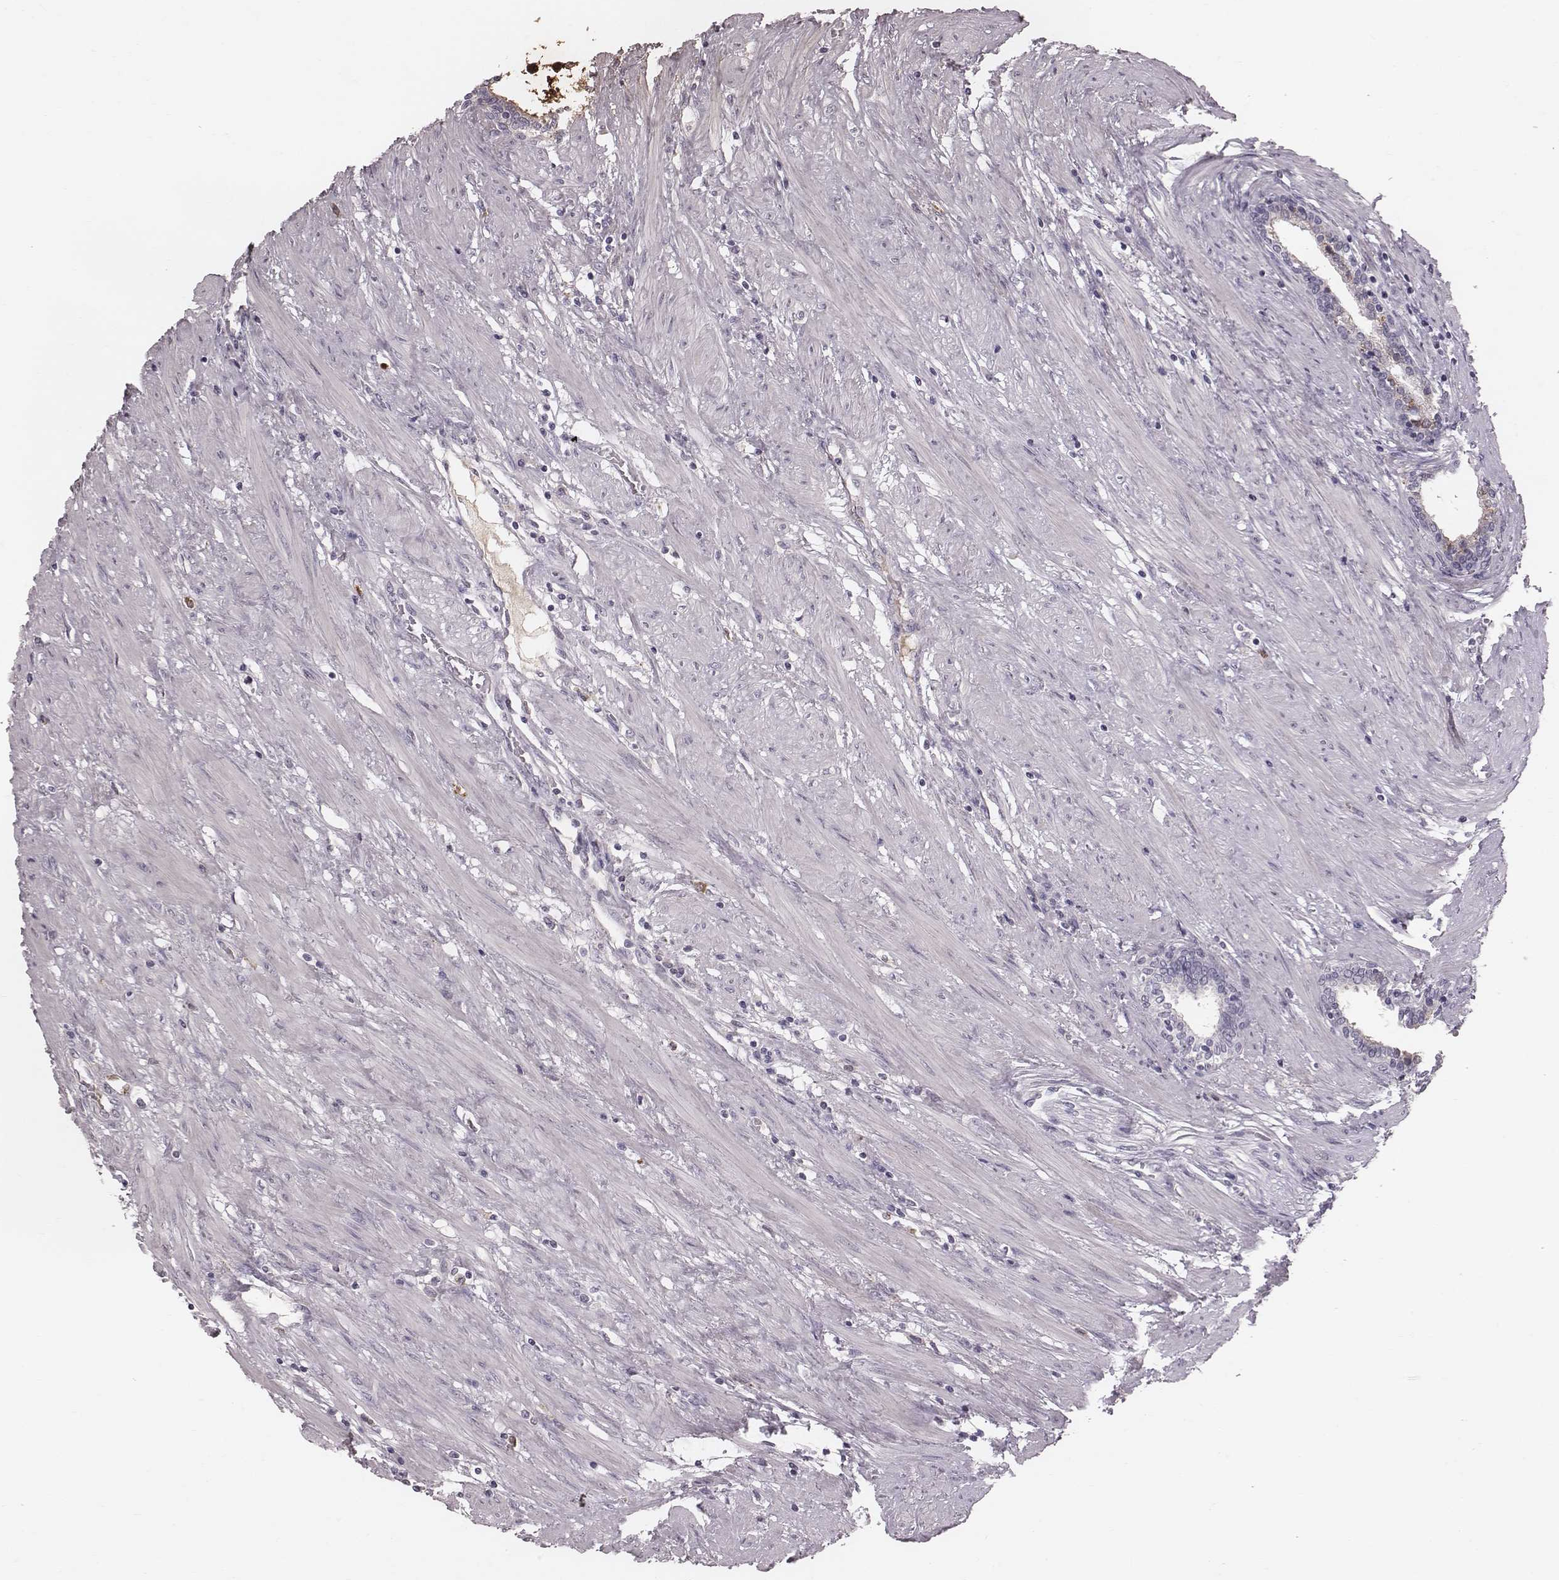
{"staining": {"intensity": "negative", "quantity": "none", "location": "none"}, "tissue": "prostate", "cell_type": "Glandular cells", "image_type": "normal", "snomed": [{"axis": "morphology", "description": "Normal tissue, NOS"}, {"axis": "topography", "description": "Prostate"}], "caption": "IHC of normal human prostate reveals no positivity in glandular cells. The staining is performed using DAB (3,3'-diaminobenzidine) brown chromogen with nuclei counter-stained in using hematoxylin.", "gene": "CFTR", "patient": {"sex": "male", "age": 55}}